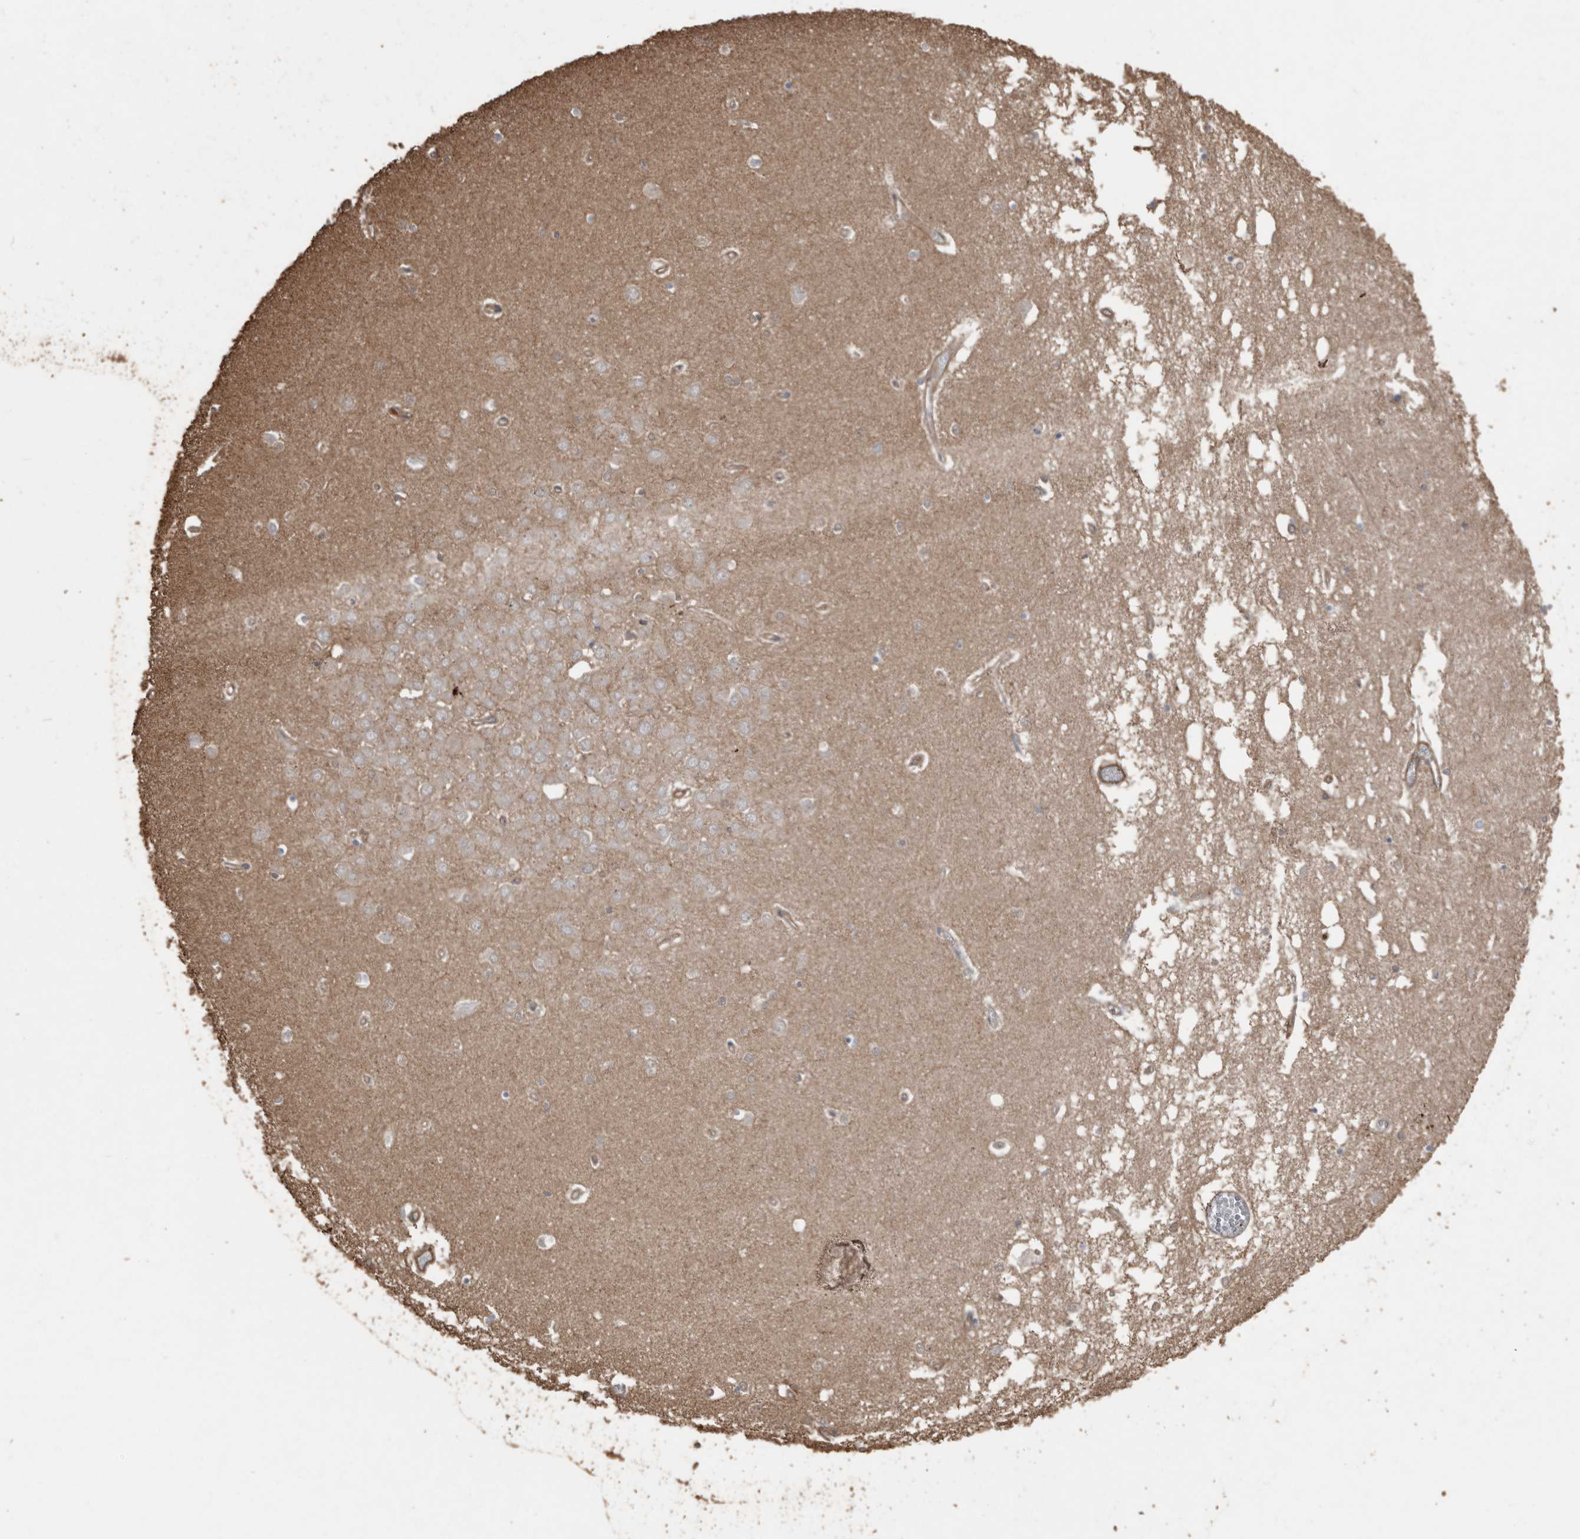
{"staining": {"intensity": "weak", "quantity": "<25%", "location": "cytoplasmic/membranous"}, "tissue": "hippocampus", "cell_type": "Glial cells", "image_type": "normal", "snomed": [{"axis": "morphology", "description": "Normal tissue, NOS"}, {"axis": "topography", "description": "Hippocampus"}], "caption": "High magnification brightfield microscopy of benign hippocampus stained with DAB (3,3'-diaminobenzidine) (brown) and counterstained with hematoxylin (blue): glial cells show no significant staining. (Brightfield microscopy of DAB (3,3'-diaminobenzidine) IHC at high magnification).", "gene": "DENND6B", "patient": {"sex": "male", "age": 70}}